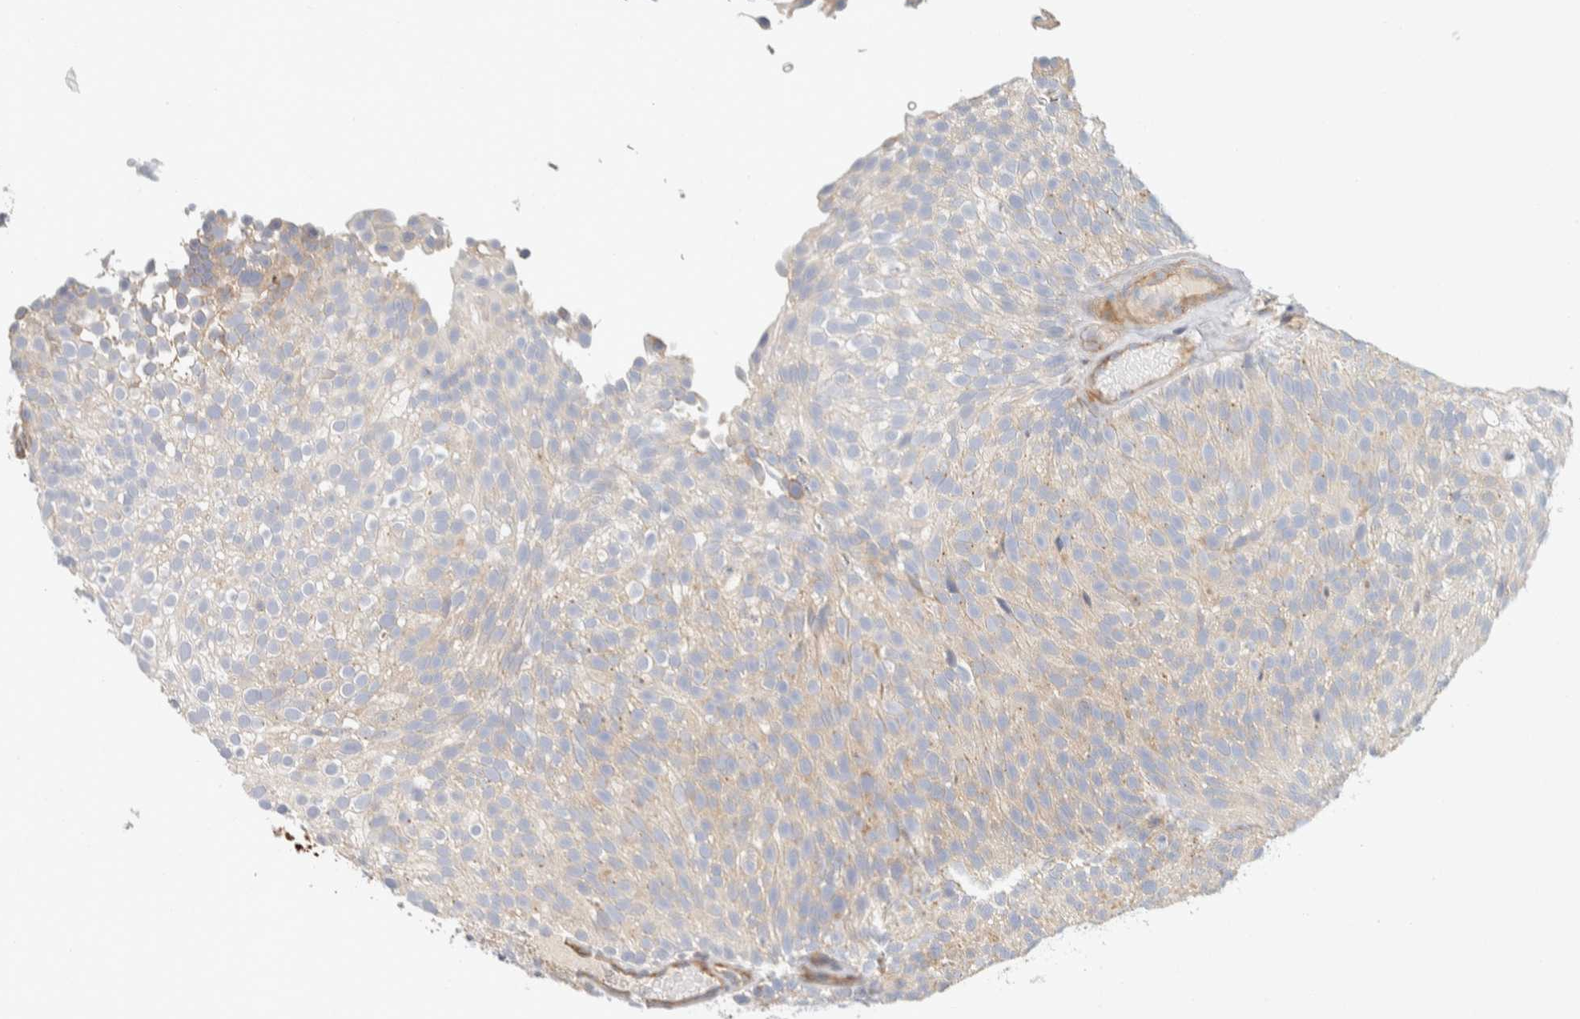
{"staining": {"intensity": "moderate", "quantity": "<25%", "location": "cytoplasmic/membranous"}, "tissue": "urothelial cancer", "cell_type": "Tumor cells", "image_type": "cancer", "snomed": [{"axis": "morphology", "description": "Urothelial carcinoma, Low grade"}, {"axis": "topography", "description": "Urinary bladder"}], "caption": "Protein analysis of low-grade urothelial carcinoma tissue shows moderate cytoplasmic/membranous positivity in about <25% of tumor cells. (Stains: DAB in brown, nuclei in blue, Microscopy: brightfield microscopy at high magnification).", "gene": "CDR2", "patient": {"sex": "male", "age": 78}}